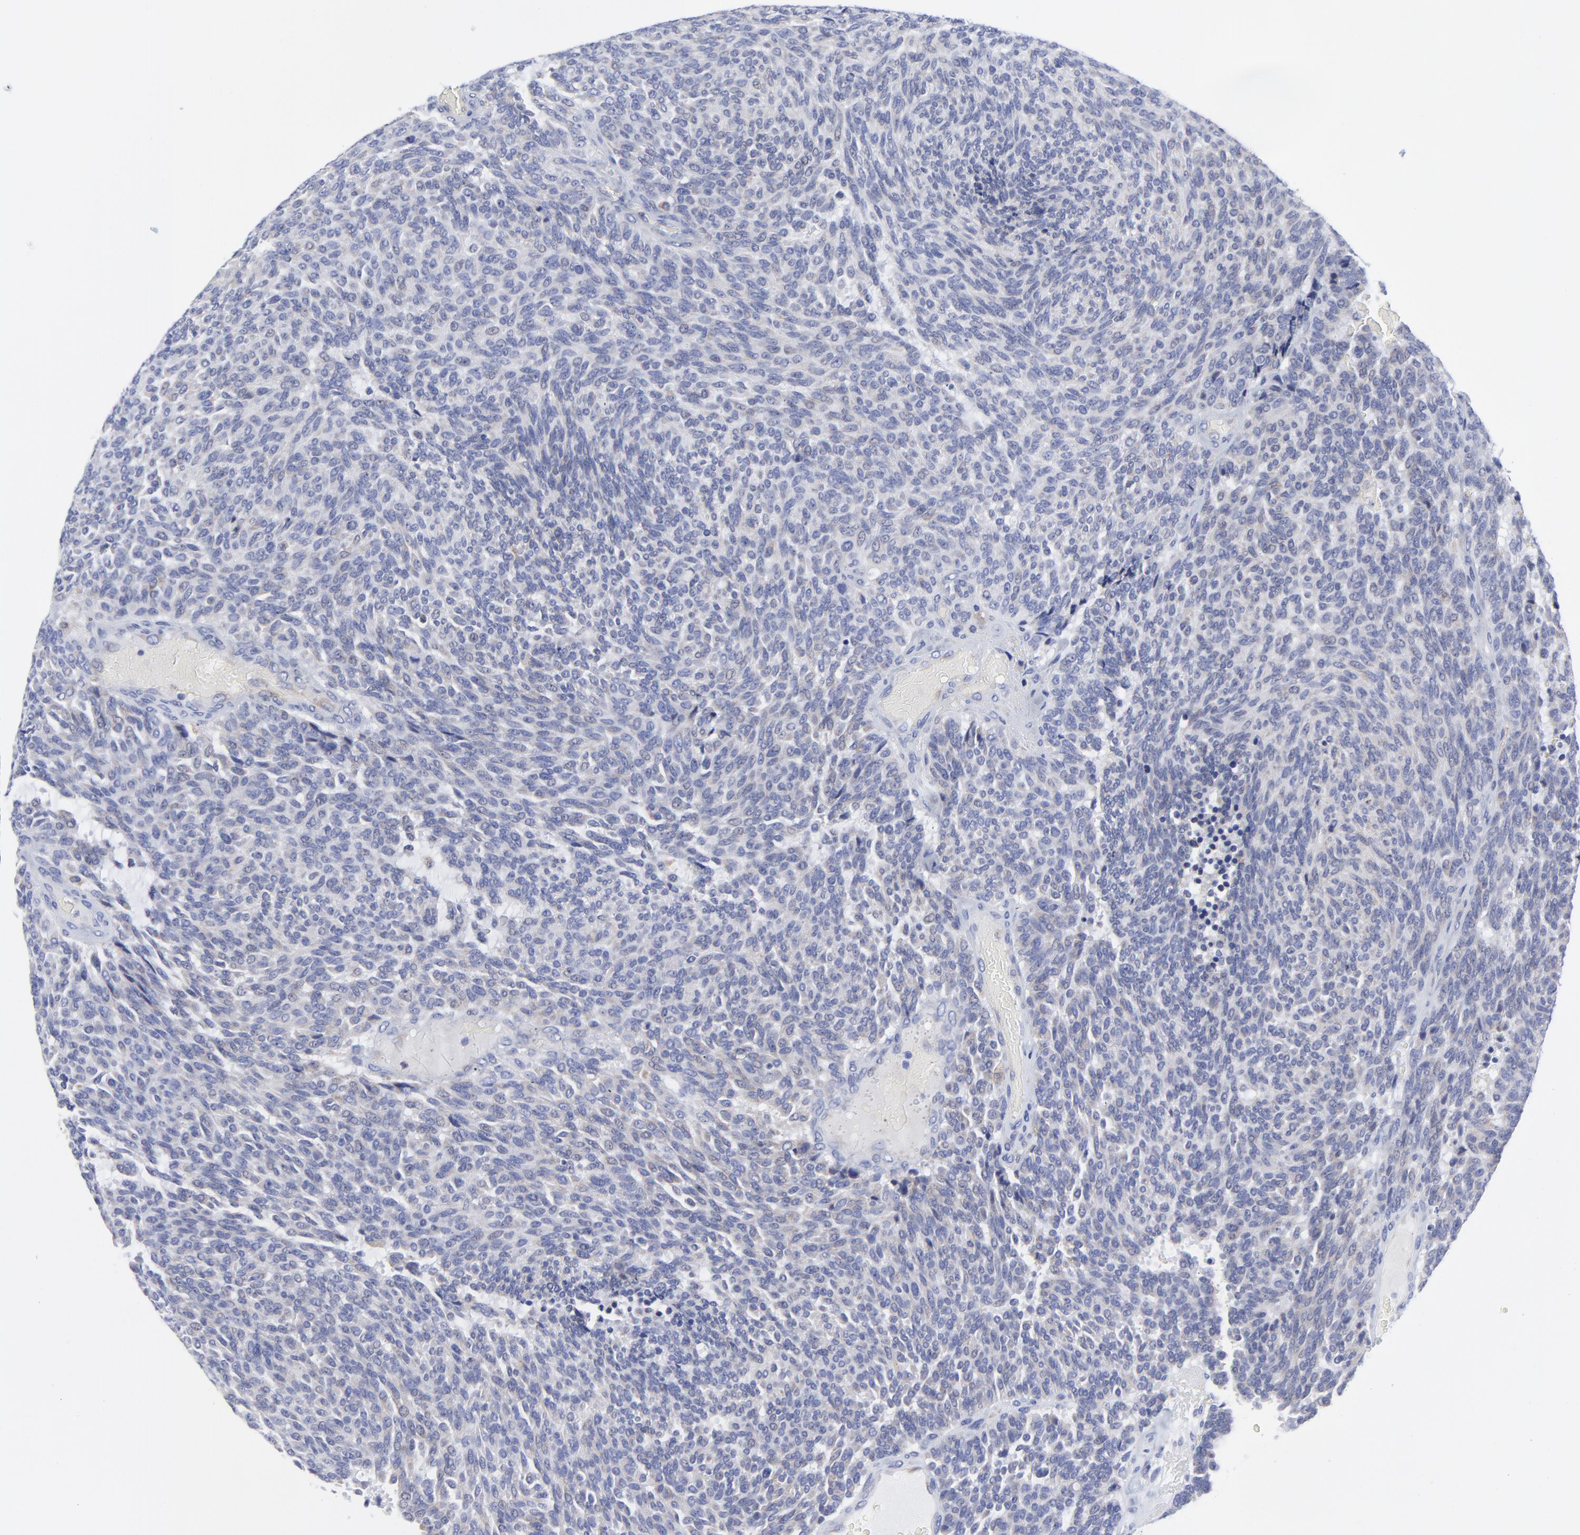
{"staining": {"intensity": "weak", "quantity": "<25%", "location": "cytoplasmic/membranous"}, "tissue": "carcinoid", "cell_type": "Tumor cells", "image_type": "cancer", "snomed": [{"axis": "morphology", "description": "Carcinoid, malignant, NOS"}, {"axis": "topography", "description": "Pancreas"}], "caption": "Tumor cells show no significant expression in carcinoid.", "gene": "MOSPD2", "patient": {"sex": "female", "age": 54}}